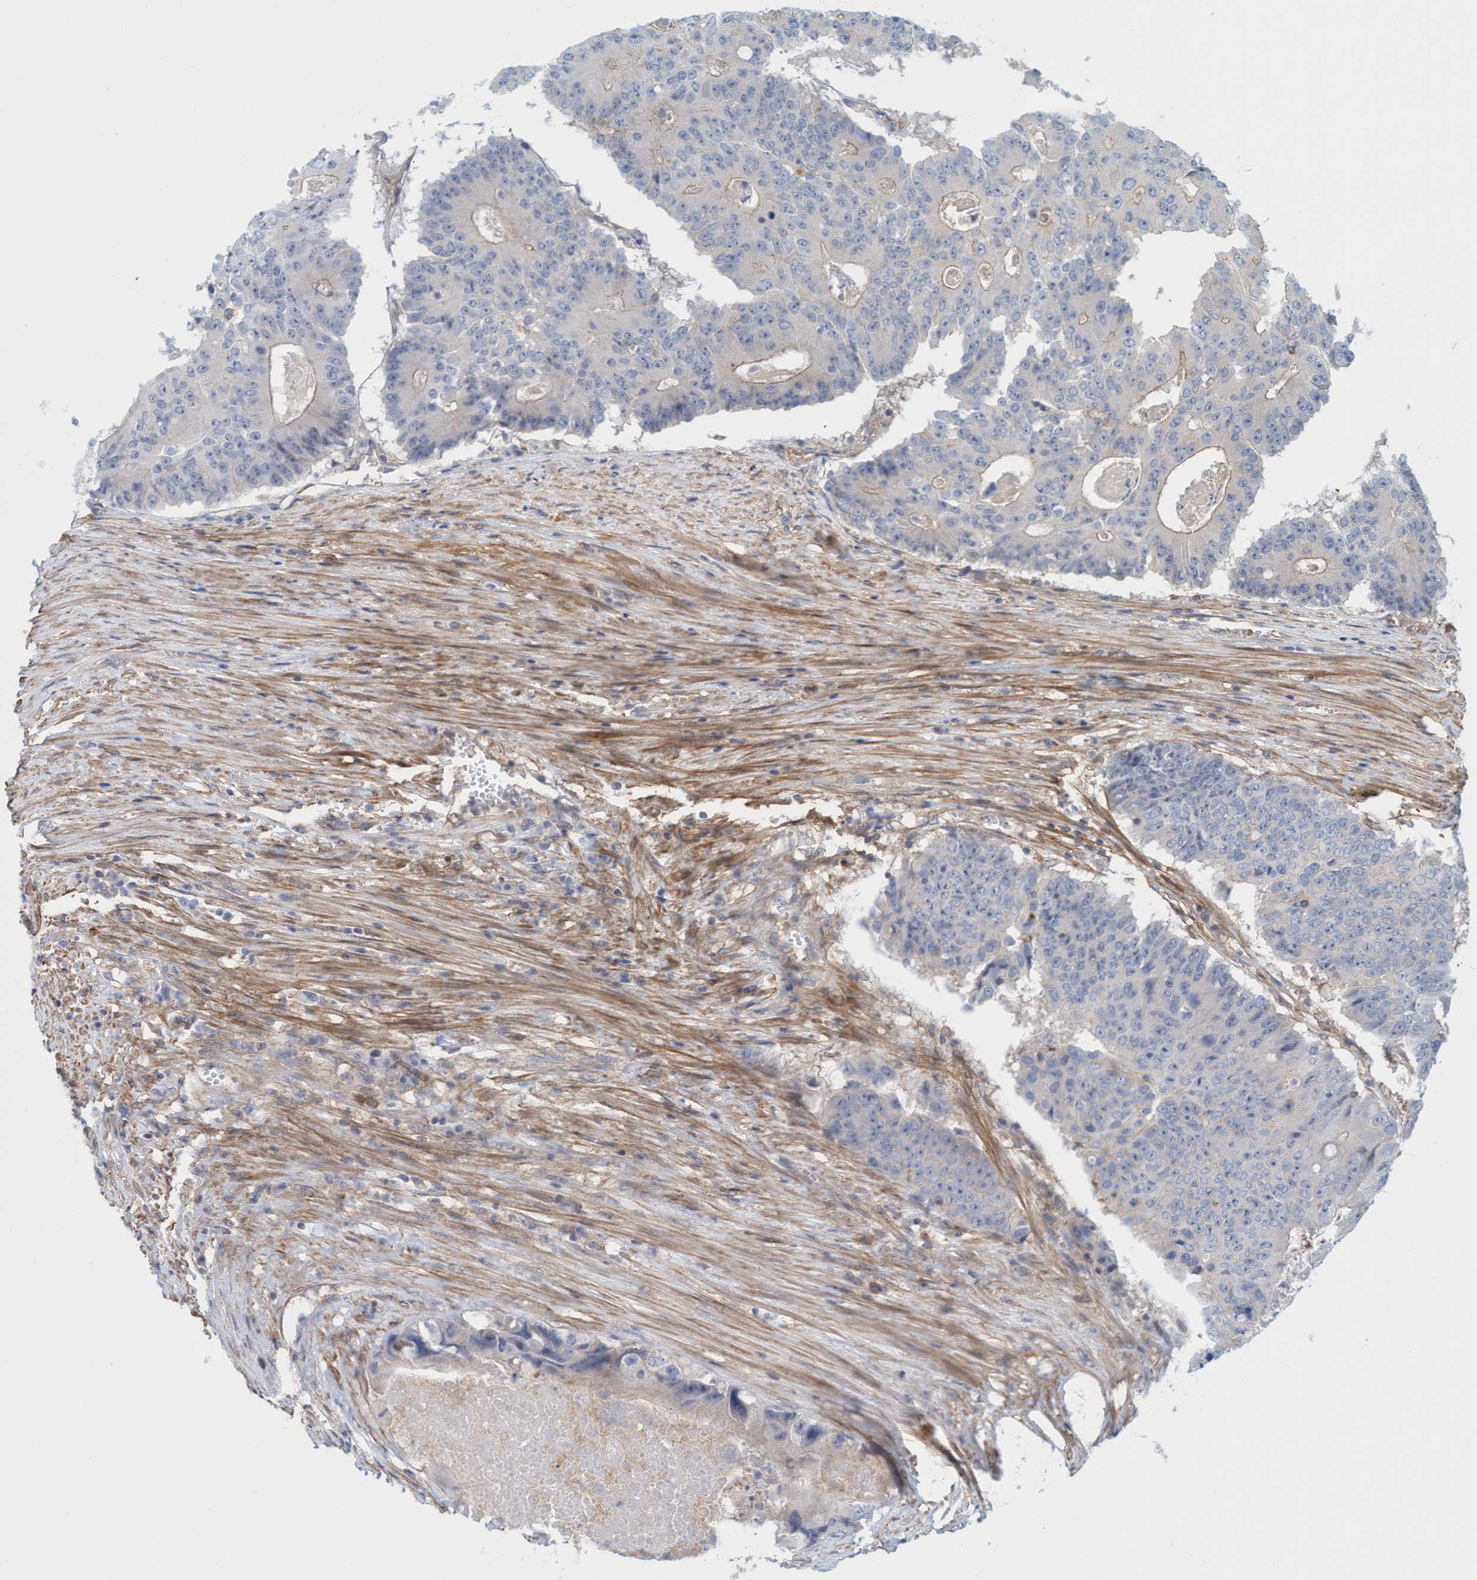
{"staining": {"intensity": "weak", "quantity": "<25%", "location": "cytoplasmic/membranous"}, "tissue": "colorectal cancer", "cell_type": "Tumor cells", "image_type": "cancer", "snomed": [{"axis": "morphology", "description": "Adenocarcinoma, NOS"}, {"axis": "topography", "description": "Colon"}], "caption": "Colorectal adenocarcinoma was stained to show a protein in brown. There is no significant staining in tumor cells.", "gene": "SPECC1", "patient": {"sex": "male", "age": 87}}